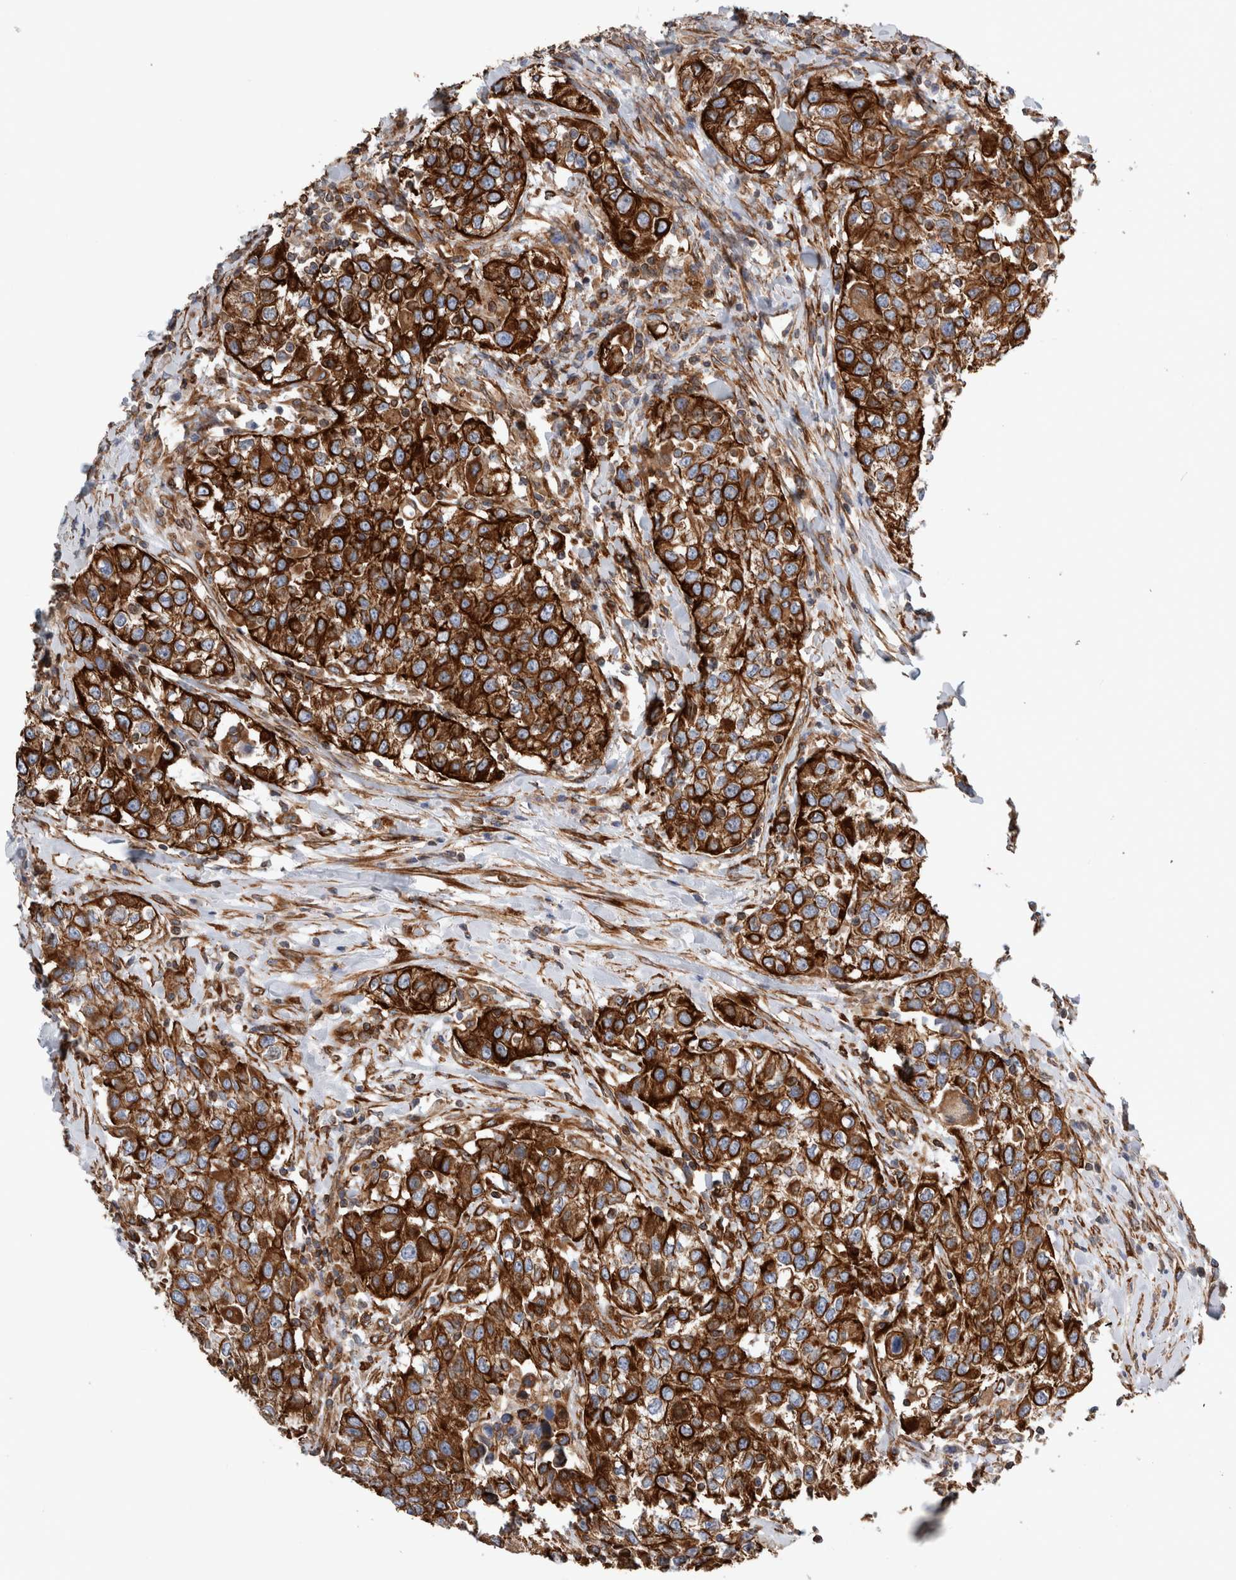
{"staining": {"intensity": "strong", "quantity": ">75%", "location": "cytoplasmic/membranous"}, "tissue": "urothelial cancer", "cell_type": "Tumor cells", "image_type": "cancer", "snomed": [{"axis": "morphology", "description": "Urothelial carcinoma, High grade"}, {"axis": "topography", "description": "Urinary bladder"}], "caption": "Brown immunohistochemical staining in urothelial carcinoma (high-grade) displays strong cytoplasmic/membranous staining in approximately >75% of tumor cells. The staining was performed using DAB, with brown indicating positive protein expression. Nuclei are stained blue with hematoxylin.", "gene": "PLEC", "patient": {"sex": "female", "age": 80}}